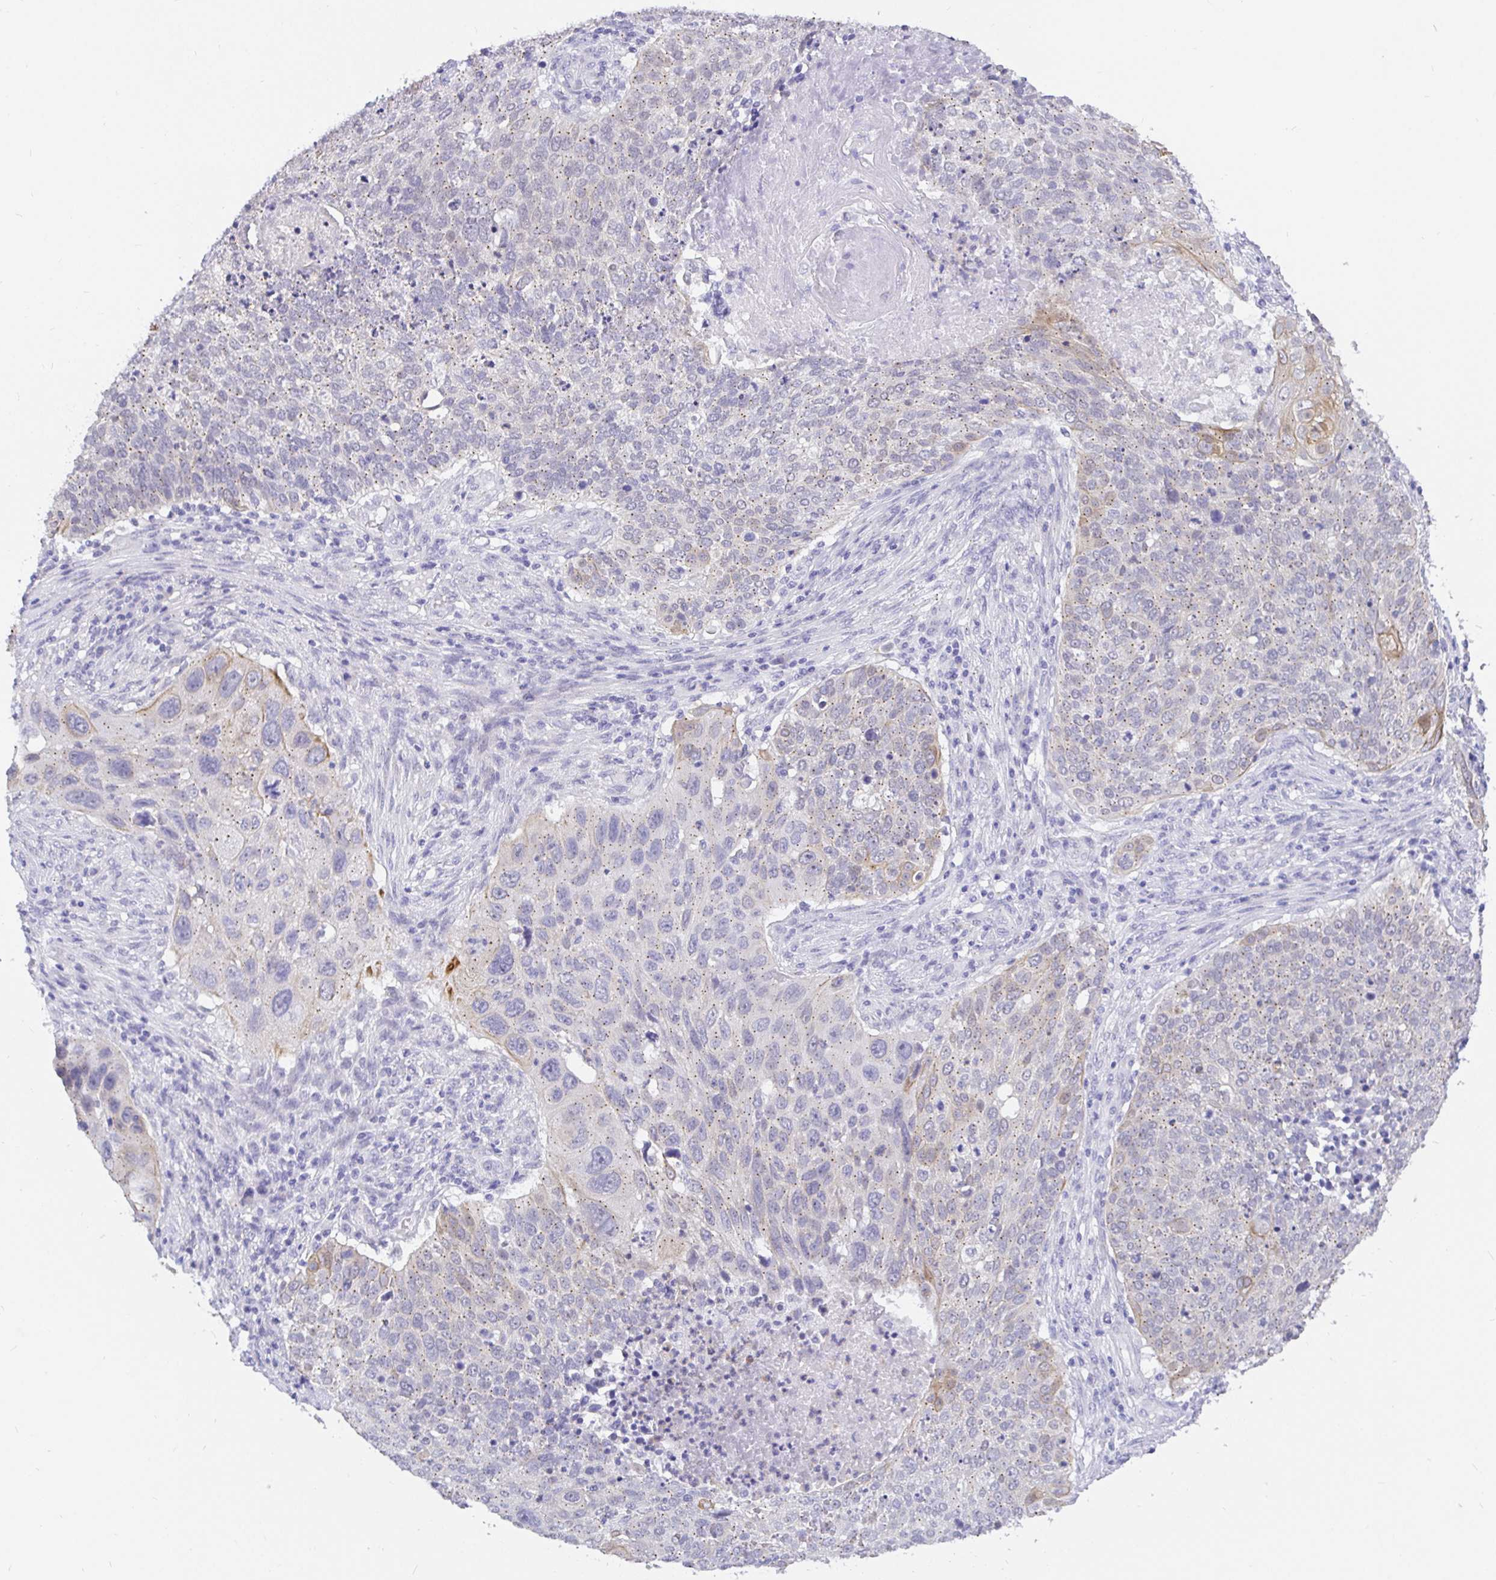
{"staining": {"intensity": "moderate", "quantity": "<25%", "location": "cytoplasmic/membranous"}, "tissue": "lung cancer", "cell_type": "Tumor cells", "image_type": "cancer", "snomed": [{"axis": "morphology", "description": "Squamous cell carcinoma, NOS"}, {"axis": "topography", "description": "Lung"}], "caption": "A micrograph showing moderate cytoplasmic/membranous positivity in about <25% of tumor cells in lung cancer (squamous cell carcinoma), as visualized by brown immunohistochemical staining.", "gene": "EZHIP", "patient": {"sex": "male", "age": 63}}